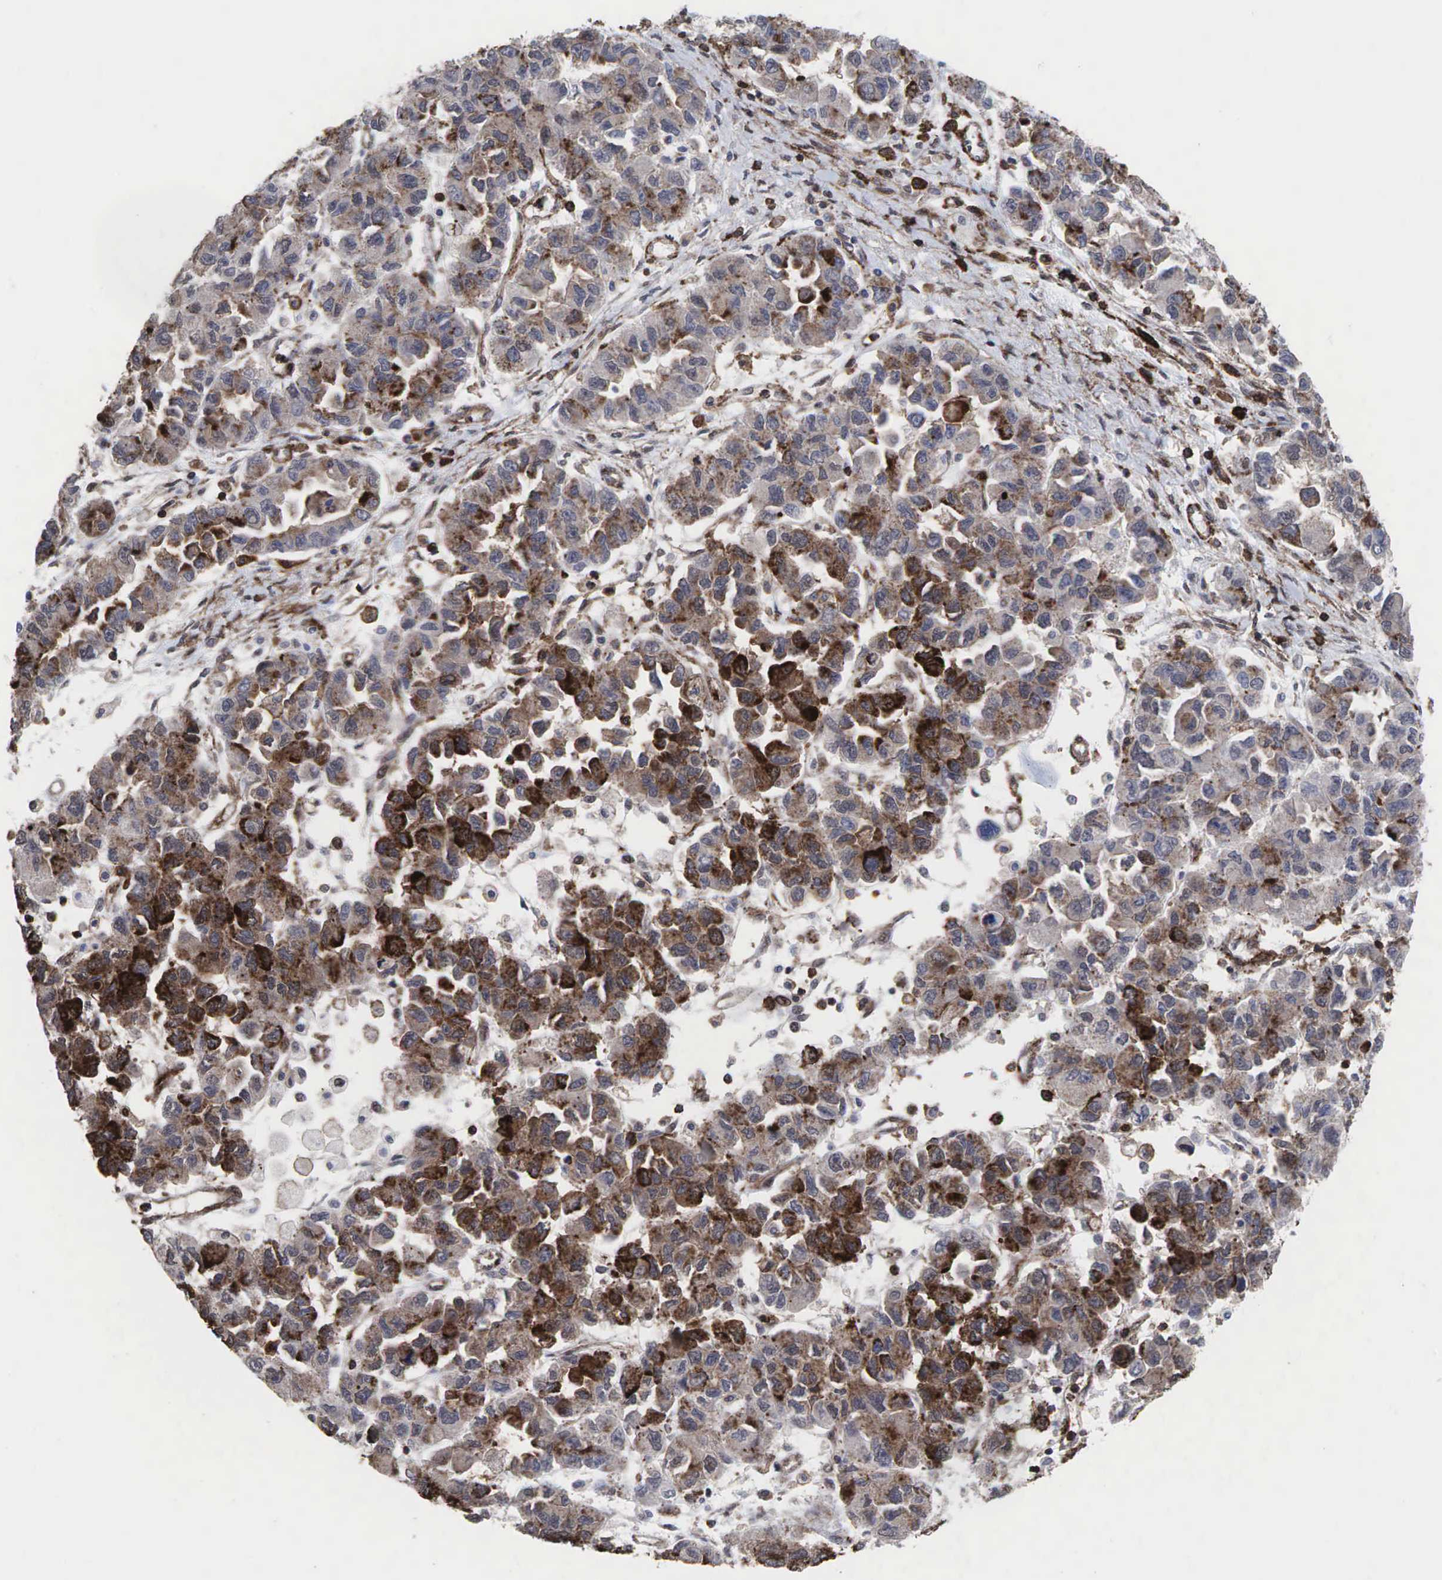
{"staining": {"intensity": "weak", "quantity": ">75%", "location": "cytoplasmic/membranous"}, "tissue": "ovarian cancer", "cell_type": "Tumor cells", "image_type": "cancer", "snomed": [{"axis": "morphology", "description": "Cystadenocarcinoma, serous, NOS"}, {"axis": "topography", "description": "Ovary"}], "caption": "There is low levels of weak cytoplasmic/membranous positivity in tumor cells of serous cystadenocarcinoma (ovarian), as demonstrated by immunohistochemical staining (brown color).", "gene": "GPRASP1", "patient": {"sex": "female", "age": 84}}